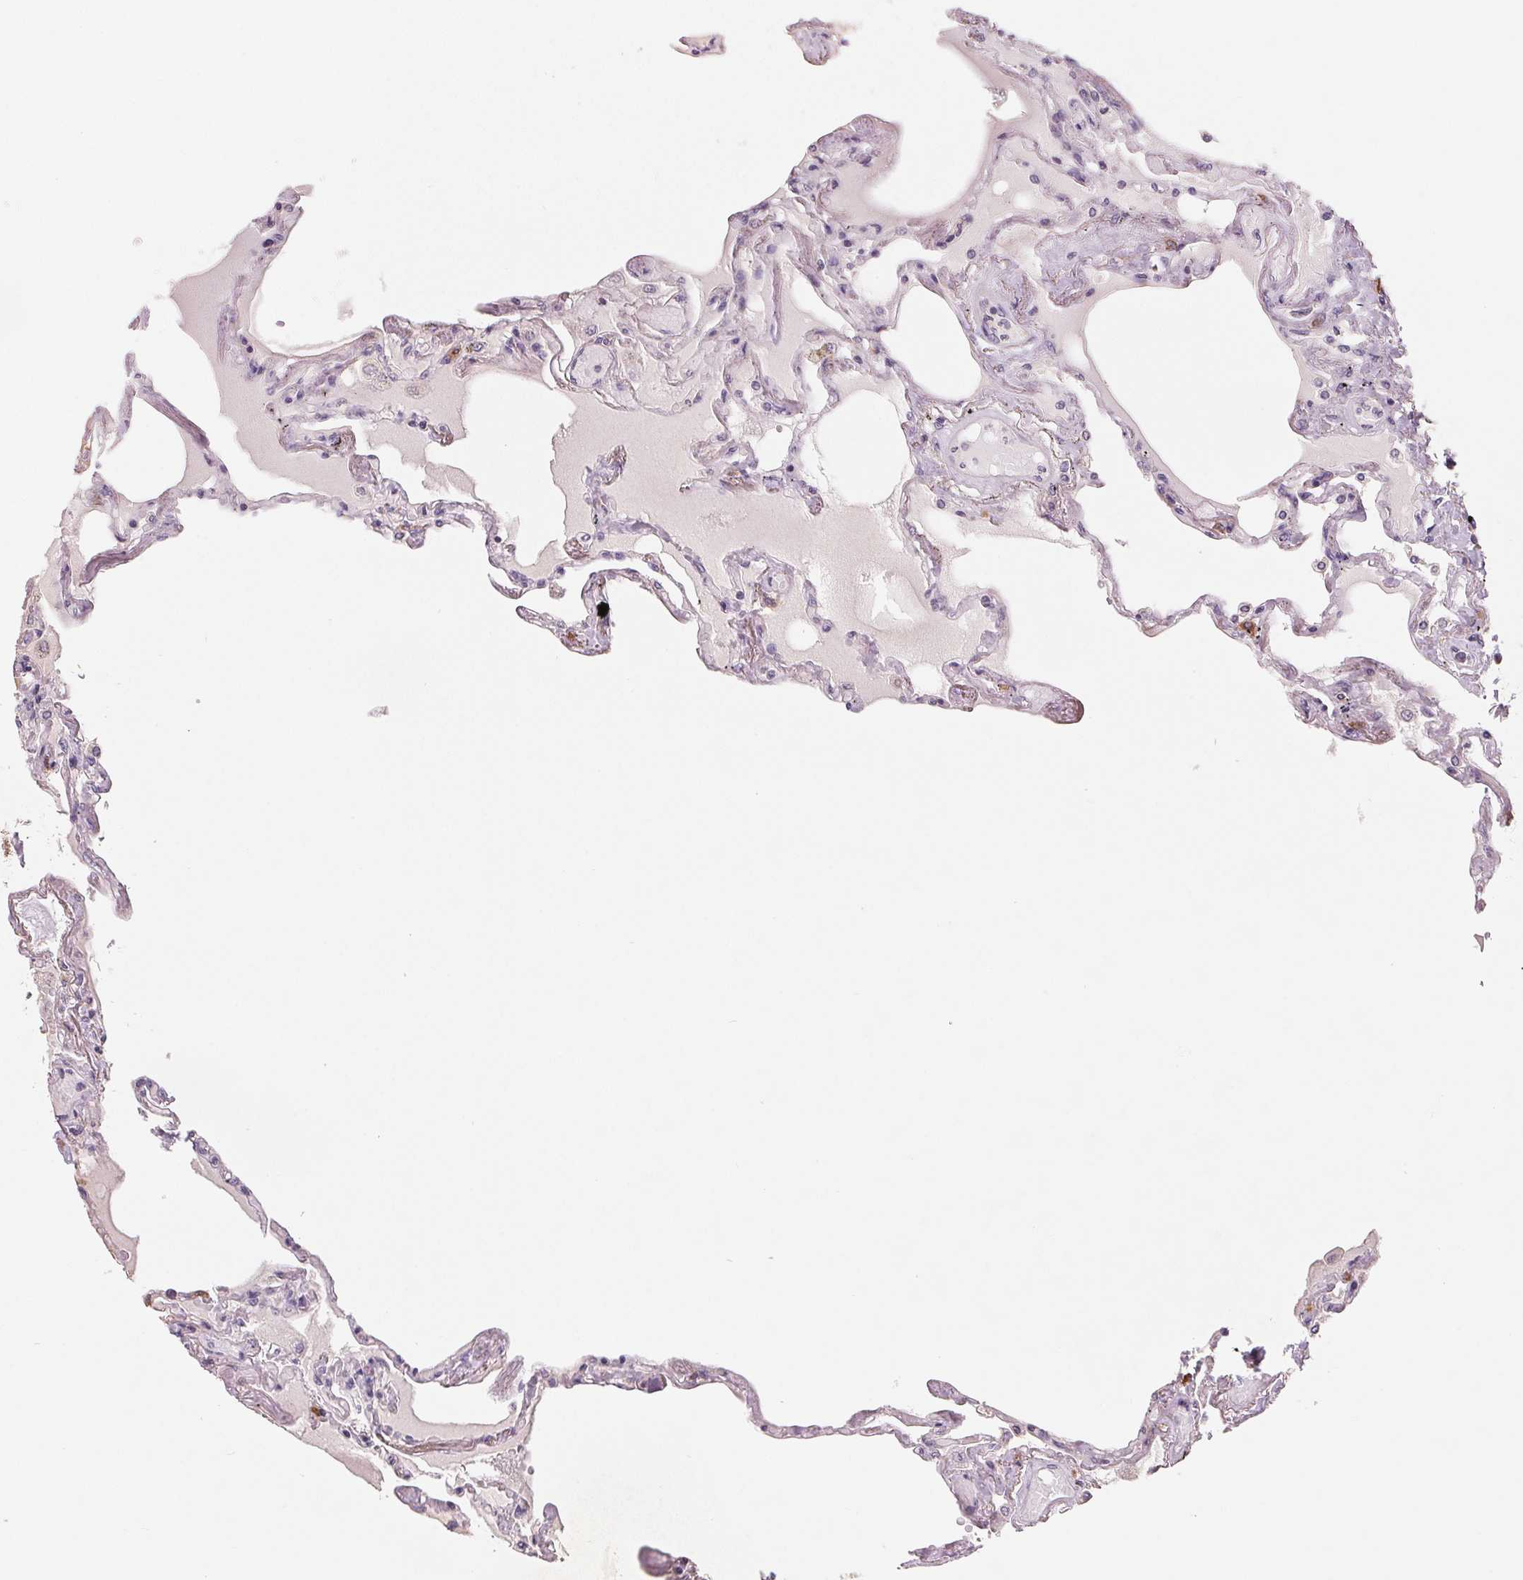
{"staining": {"intensity": "negative", "quantity": "none", "location": "none"}, "tissue": "lung", "cell_type": "Alveolar cells", "image_type": "normal", "snomed": [{"axis": "morphology", "description": "Normal tissue, NOS"}, {"axis": "morphology", "description": "Adenocarcinoma, NOS"}, {"axis": "topography", "description": "Cartilage tissue"}, {"axis": "topography", "description": "Lung"}], "caption": "A high-resolution photomicrograph shows IHC staining of unremarkable lung, which demonstrates no significant staining in alveolar cells. (DAB IHC visualized using brightfield microscopy, high magnification).", "gene": "AQP8", "patient": {"sex": "female", "age": 67}}